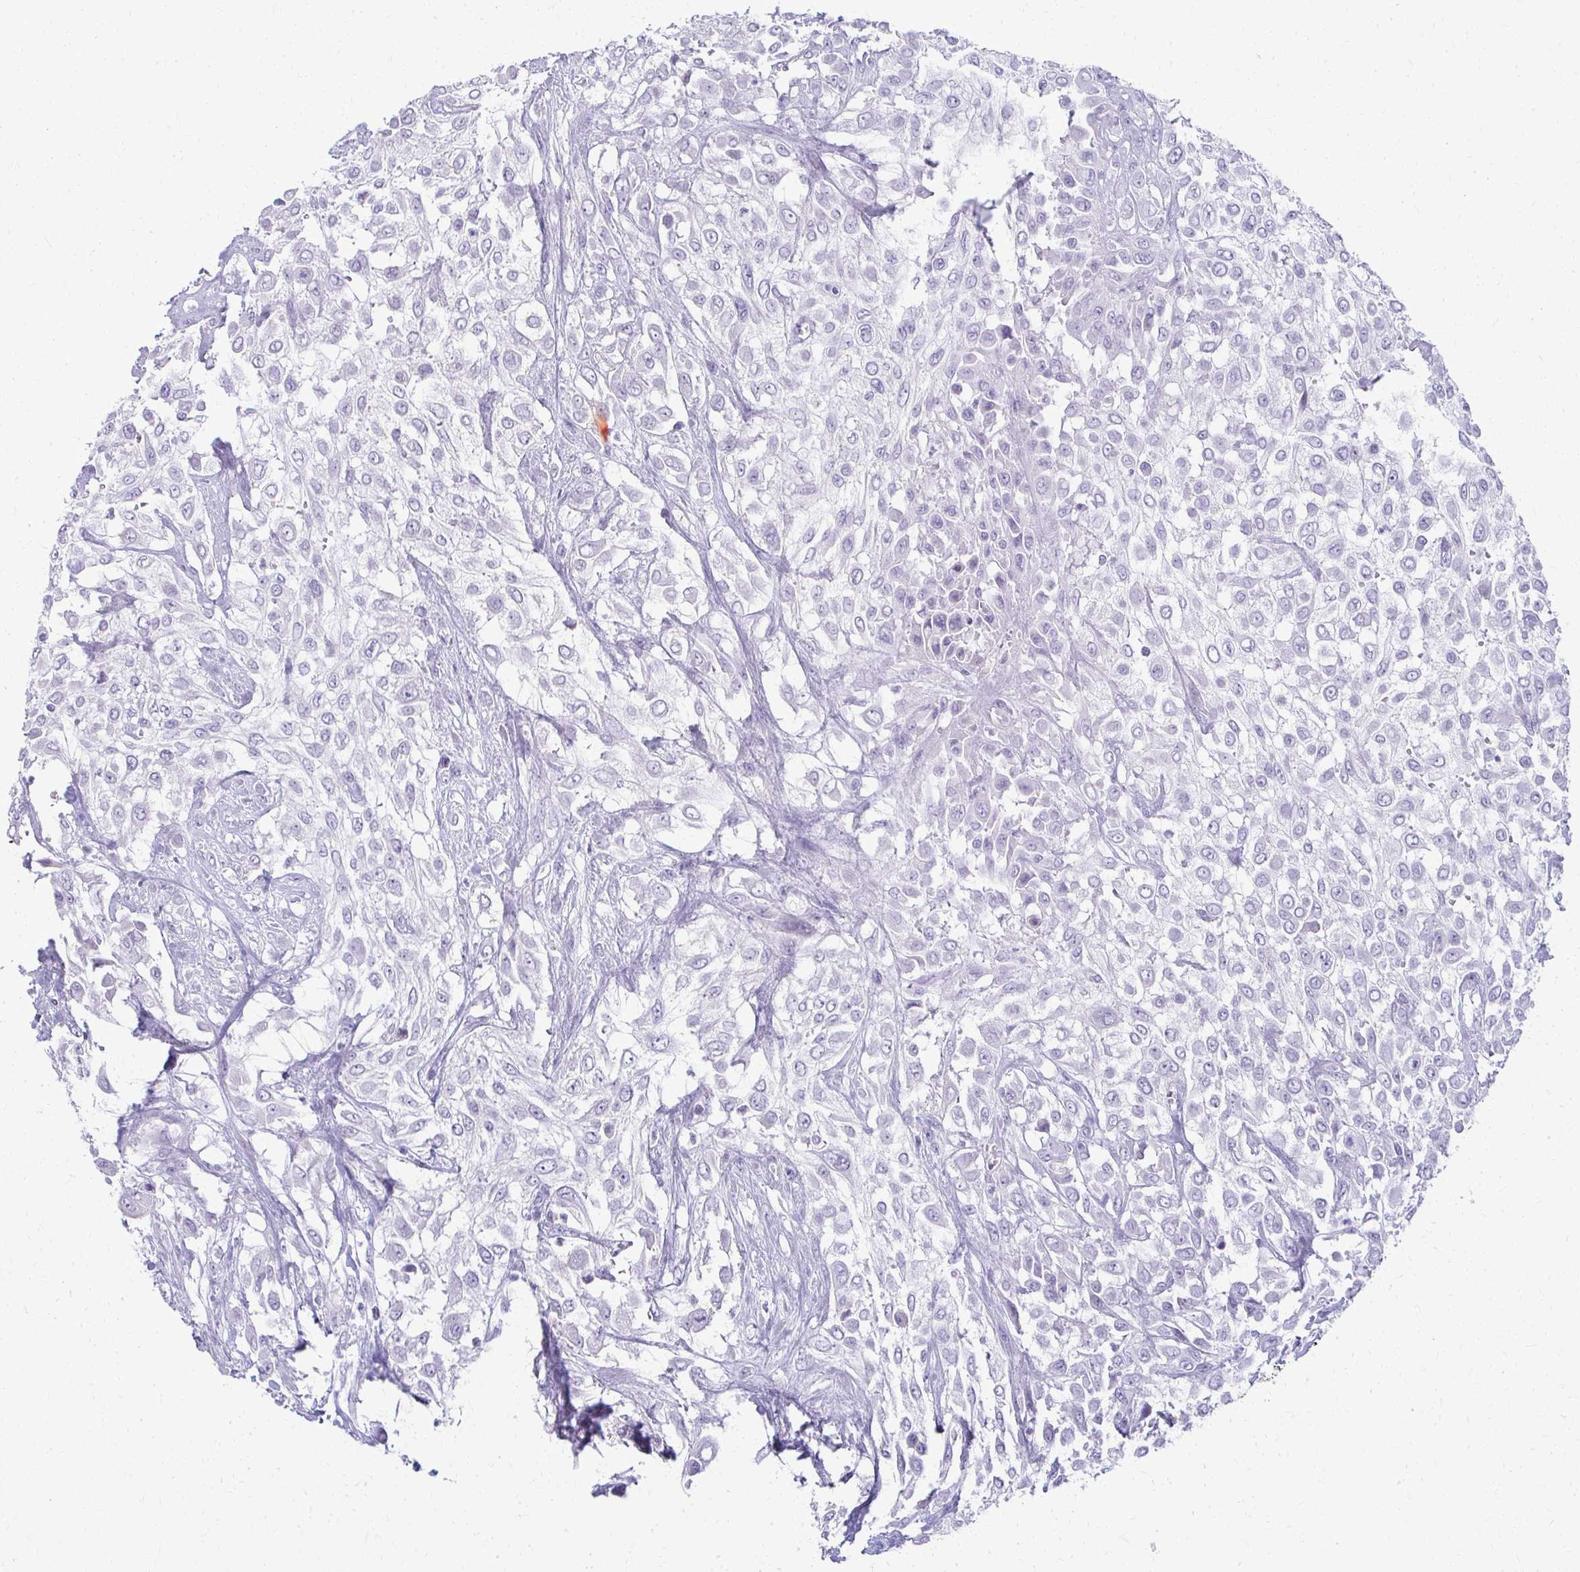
{"staining": {"intensity": "negative", "quantity": "none", "location": "none"}, "tissue": "urothelial cancer", "cell_type": "Tumor cells", "image_type": "cancer", "snomed": [{"axis": "morphology", "description": "Urothelial carcinoma, High grade"}, {"axis": "topography", "description": "Urinary bladder"}], "caption": "Tumor cells are negative for protein expression in human urothelial carcinoma (high-grade). (Immunohistochemistry (ihc), brightfield microscopy, high magnification).", "gene": "LDLRAP1", "patient": {"sex": "male", "age": 57}}